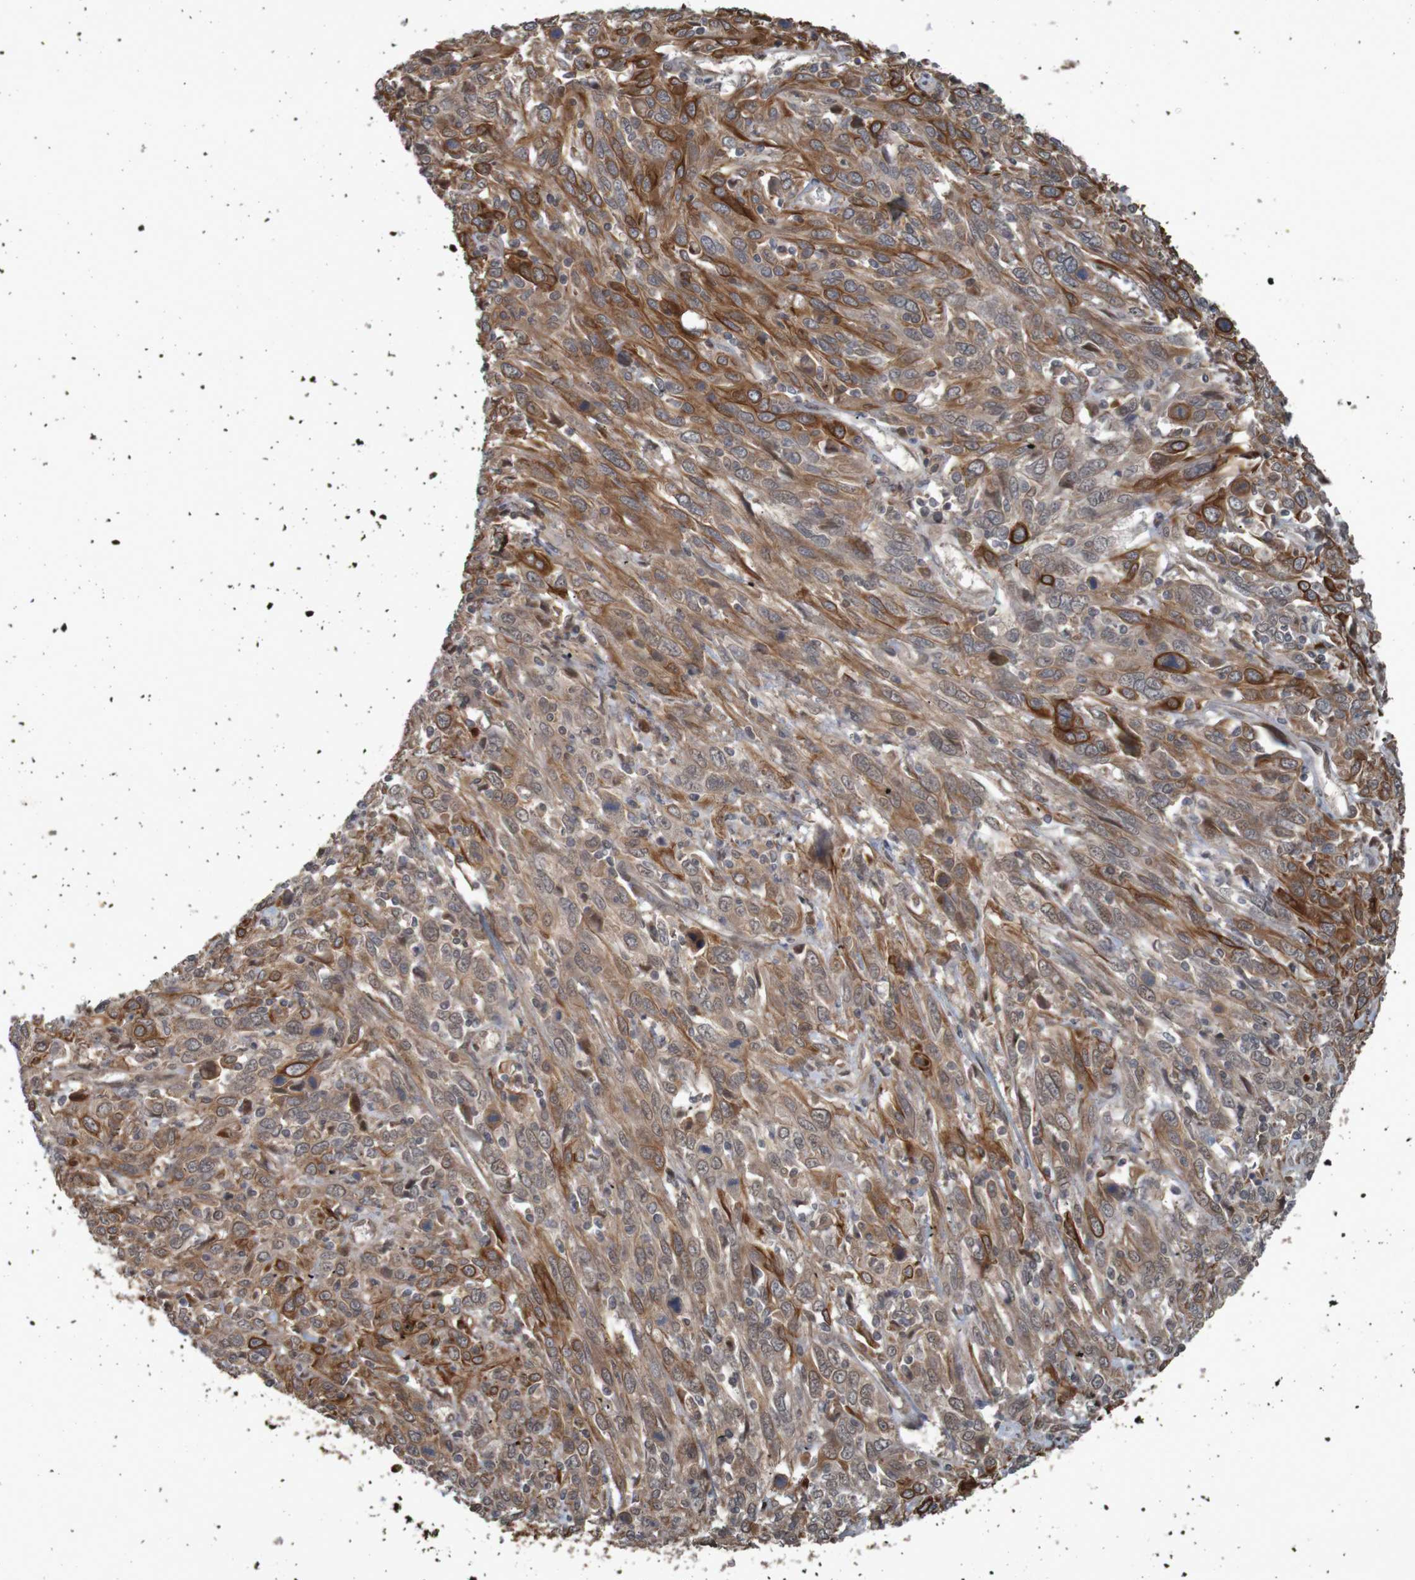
{"staining": {"intensity": "strong", "quantity": ">75%", "location": "cytoplasmic/membranous"}, "tissue": "cervical cancer", "cell_type": "Tumor cells", "image_type": "cancer", "snomed": [{"axis": "morphology", "description": "Squamous cell carcinoma, NOS"}, {"axis": "topography", "description": "Cervix"}], "caption": "Immunohistochemistry staining of cervical cancer (squamous cell carcinoma), which reveals high levels of strong cytoplasmic/membranous positivity in about >75% of tumor cells indicating strong cytoplasmic/membranous protein staining. The staining was performed using DAB (3,3'-diaminobenzidine) (brown) for protein detection and nuclei were counterstained in hematoxylin (blue).", "gene": "ARHGEF11", "patient": {"sex": "female", "age": 46}}